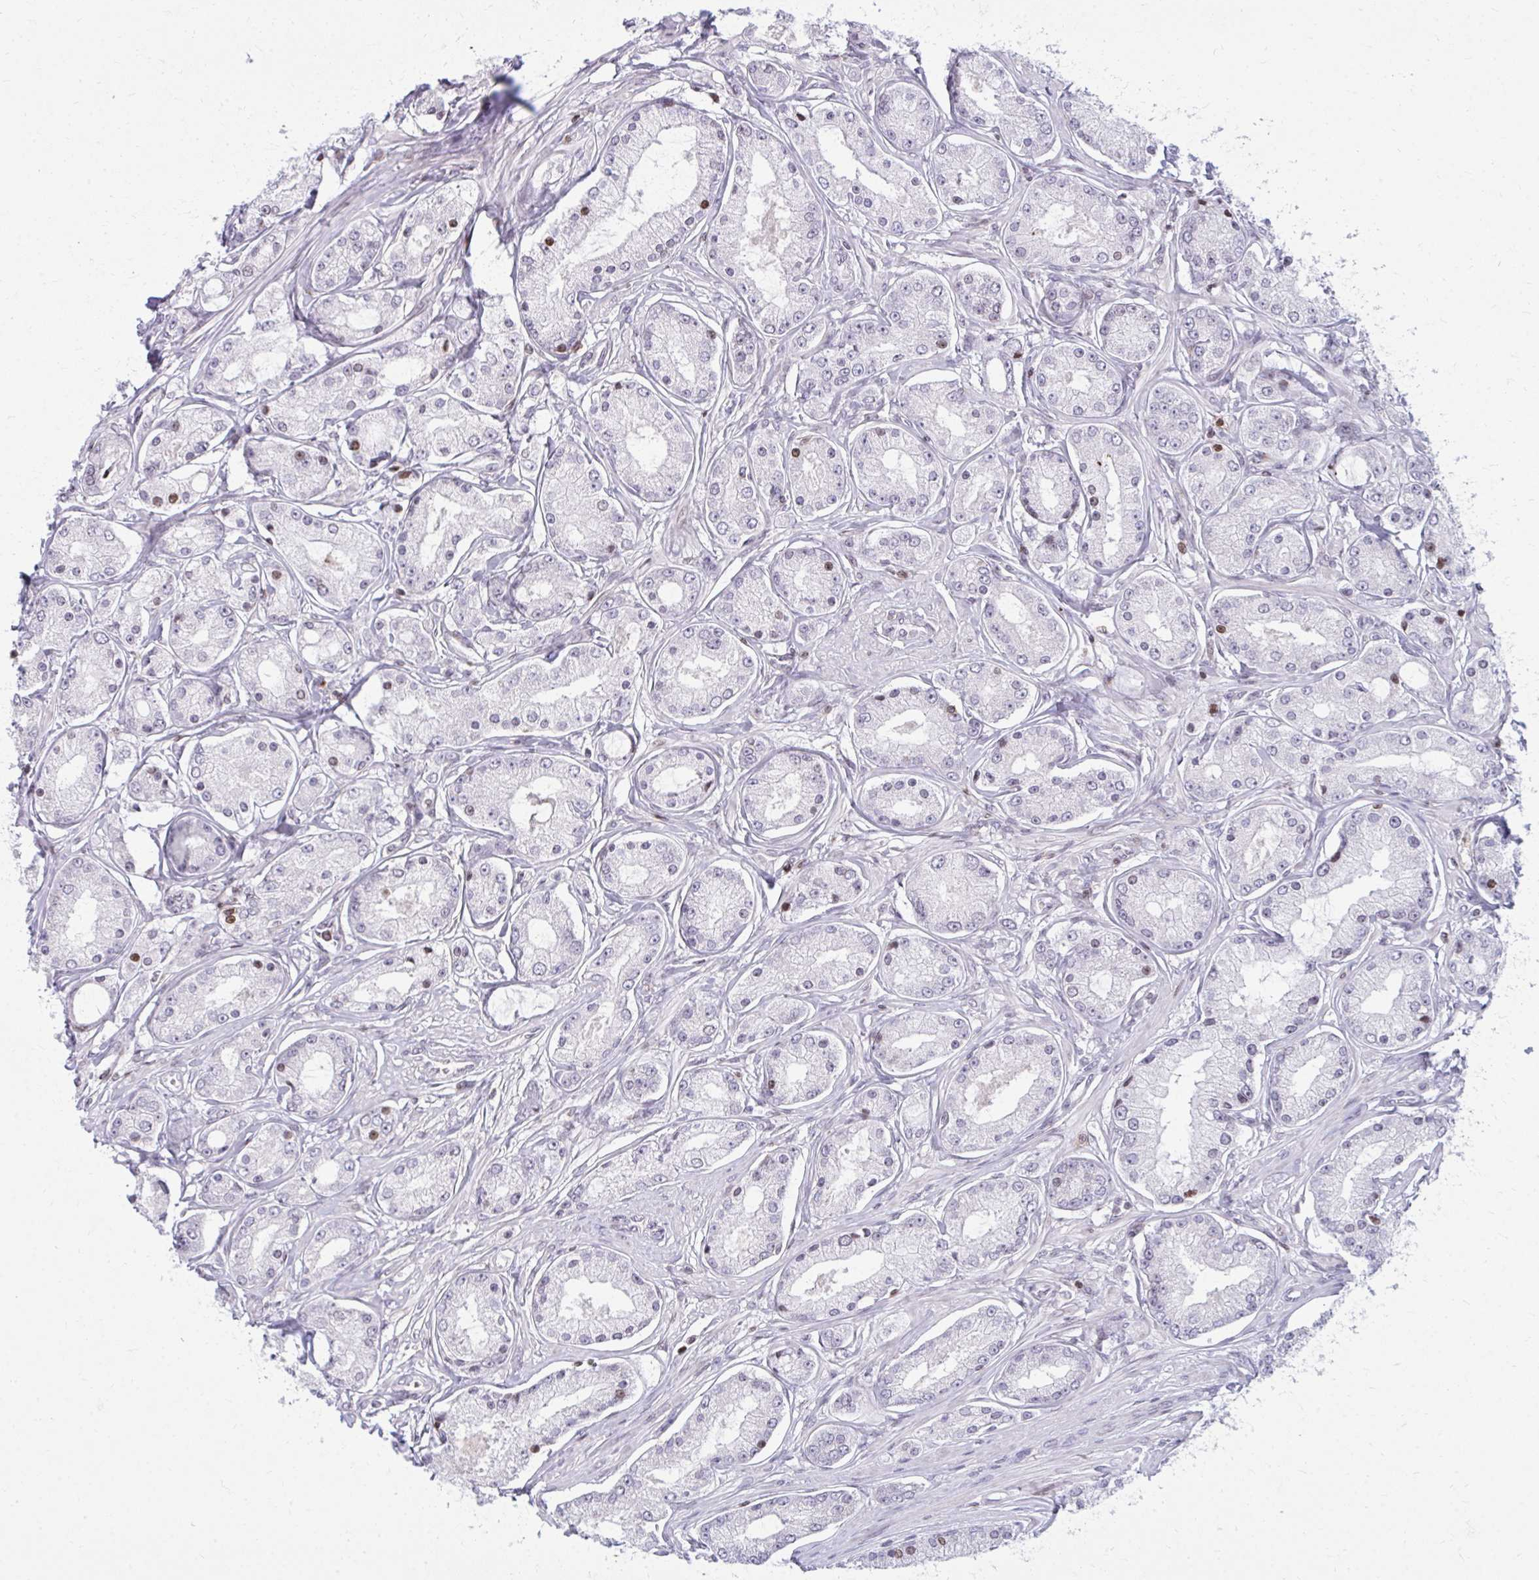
{"staining": {"intensity": "moderate", "quantity": "<25%", "location": "nuclear"}, "tissue": "prostate cancer", "cell_type": "Tumor cells", "image_type": "cancer", "snomed": [{"axis": "morphology", "description": "Adenocarcinoma, High grade"}, {"axis": "topography", "description": "Prostate"}], "caption": "Moderate nuclear protein staining is present in approximately <25% of tumor cells in high-grade adenocarcinoma (prostate). The staining was performed using DAB, with brown indicating positive protein expression. Nuclei are stained blue with hematoxylin.", "gene": "AP5M1", "patient": {"sex": "male", "age": 66}}